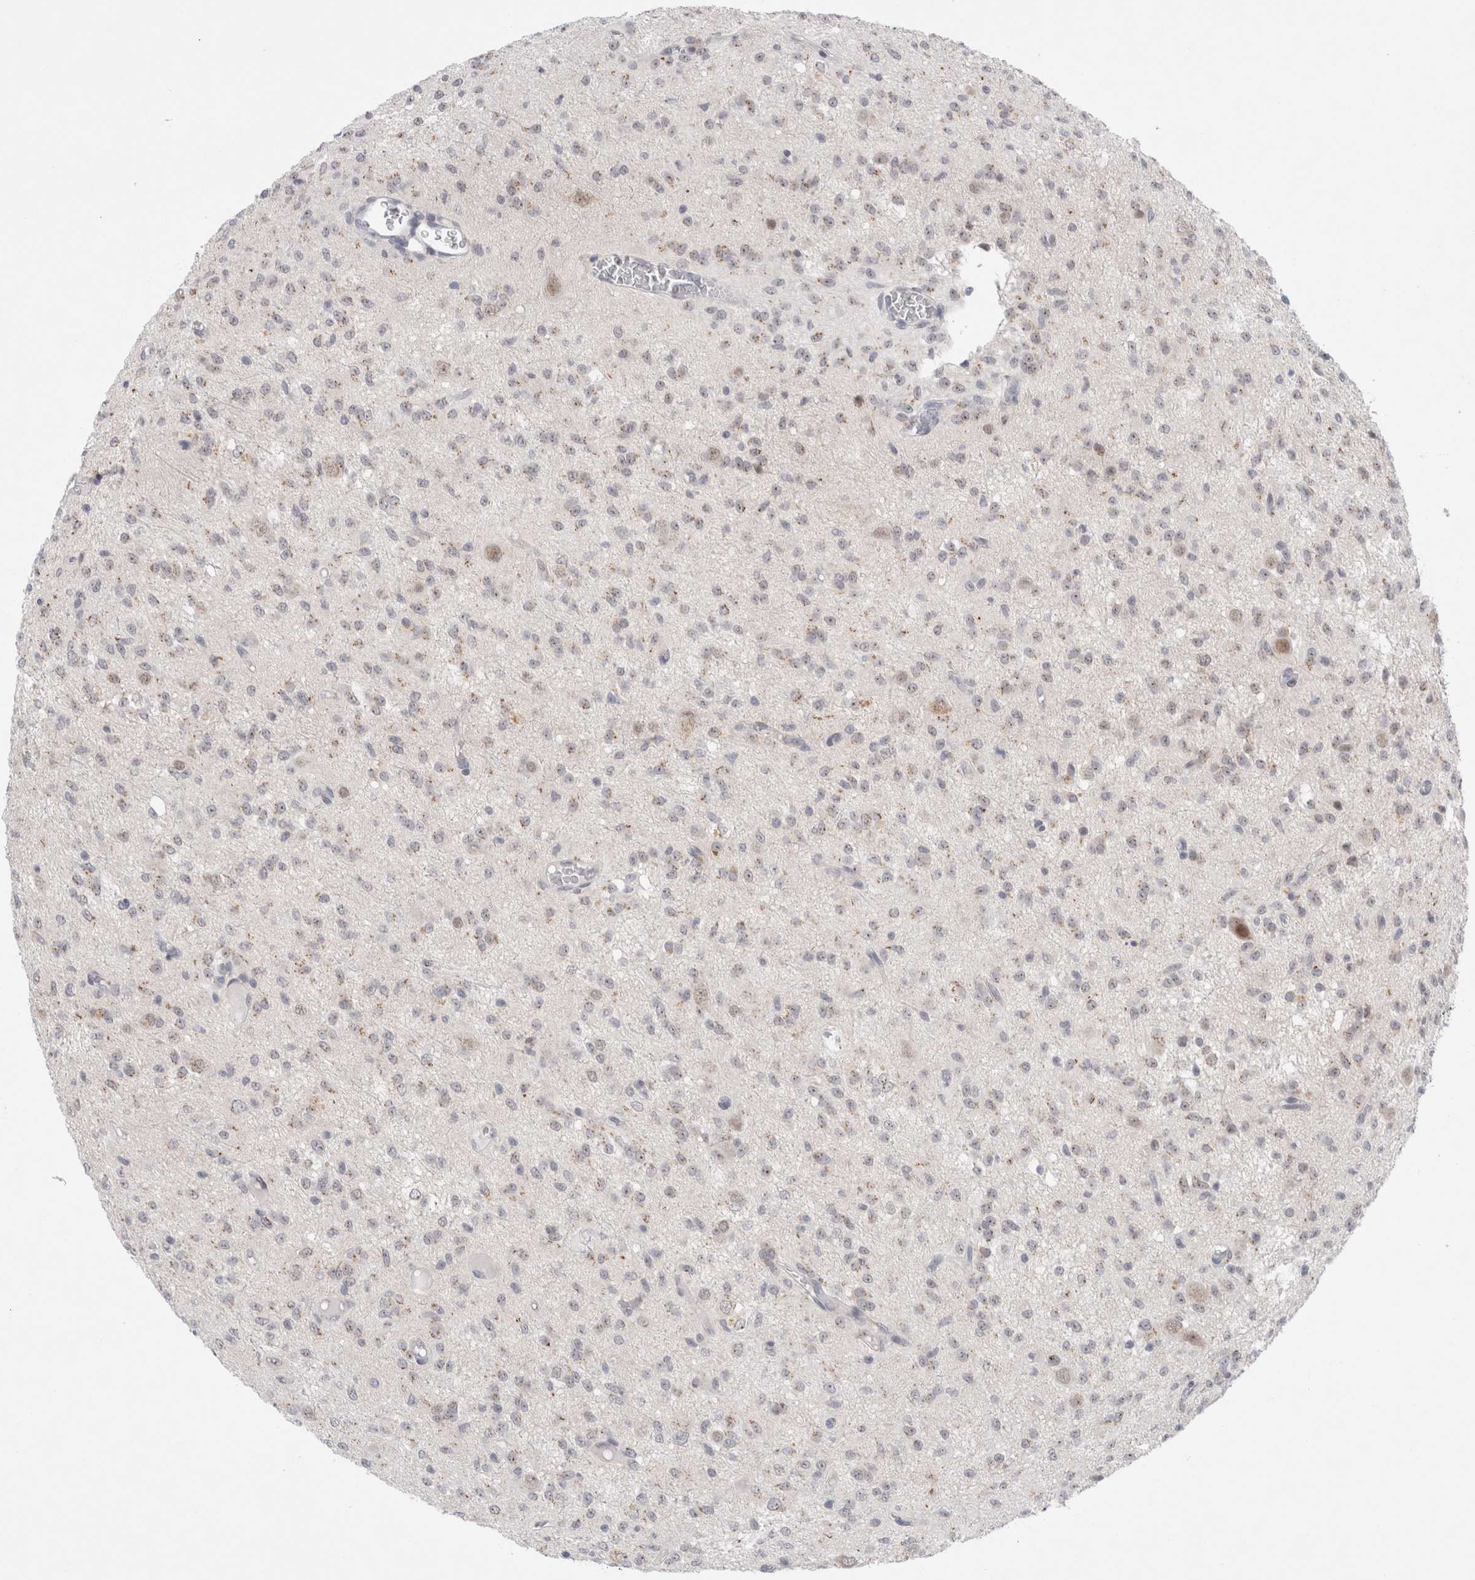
{"staining": {"intensity": "weak", "quantity": "25%-75%", "location": "nuclear"}, "tissue": "glioma", "cell_type": "Tumor cells", "image_type": "cancer", "snomed": [{"axis": "morphology", "description": "Glioma, malignant, High grade"}, {"axis": "topography", "description": "Brain"}], "caption": "IHC micrograph of neoplastic tissue: human malignant glioma (high-grade) stained using IHC displays low levels of weak protein expression localized specifically in the nuclear of tumor cells, appearing as a nuclear brown color.", "gene": "CERS5", "patient": {"sex": "female", "age": 59}}